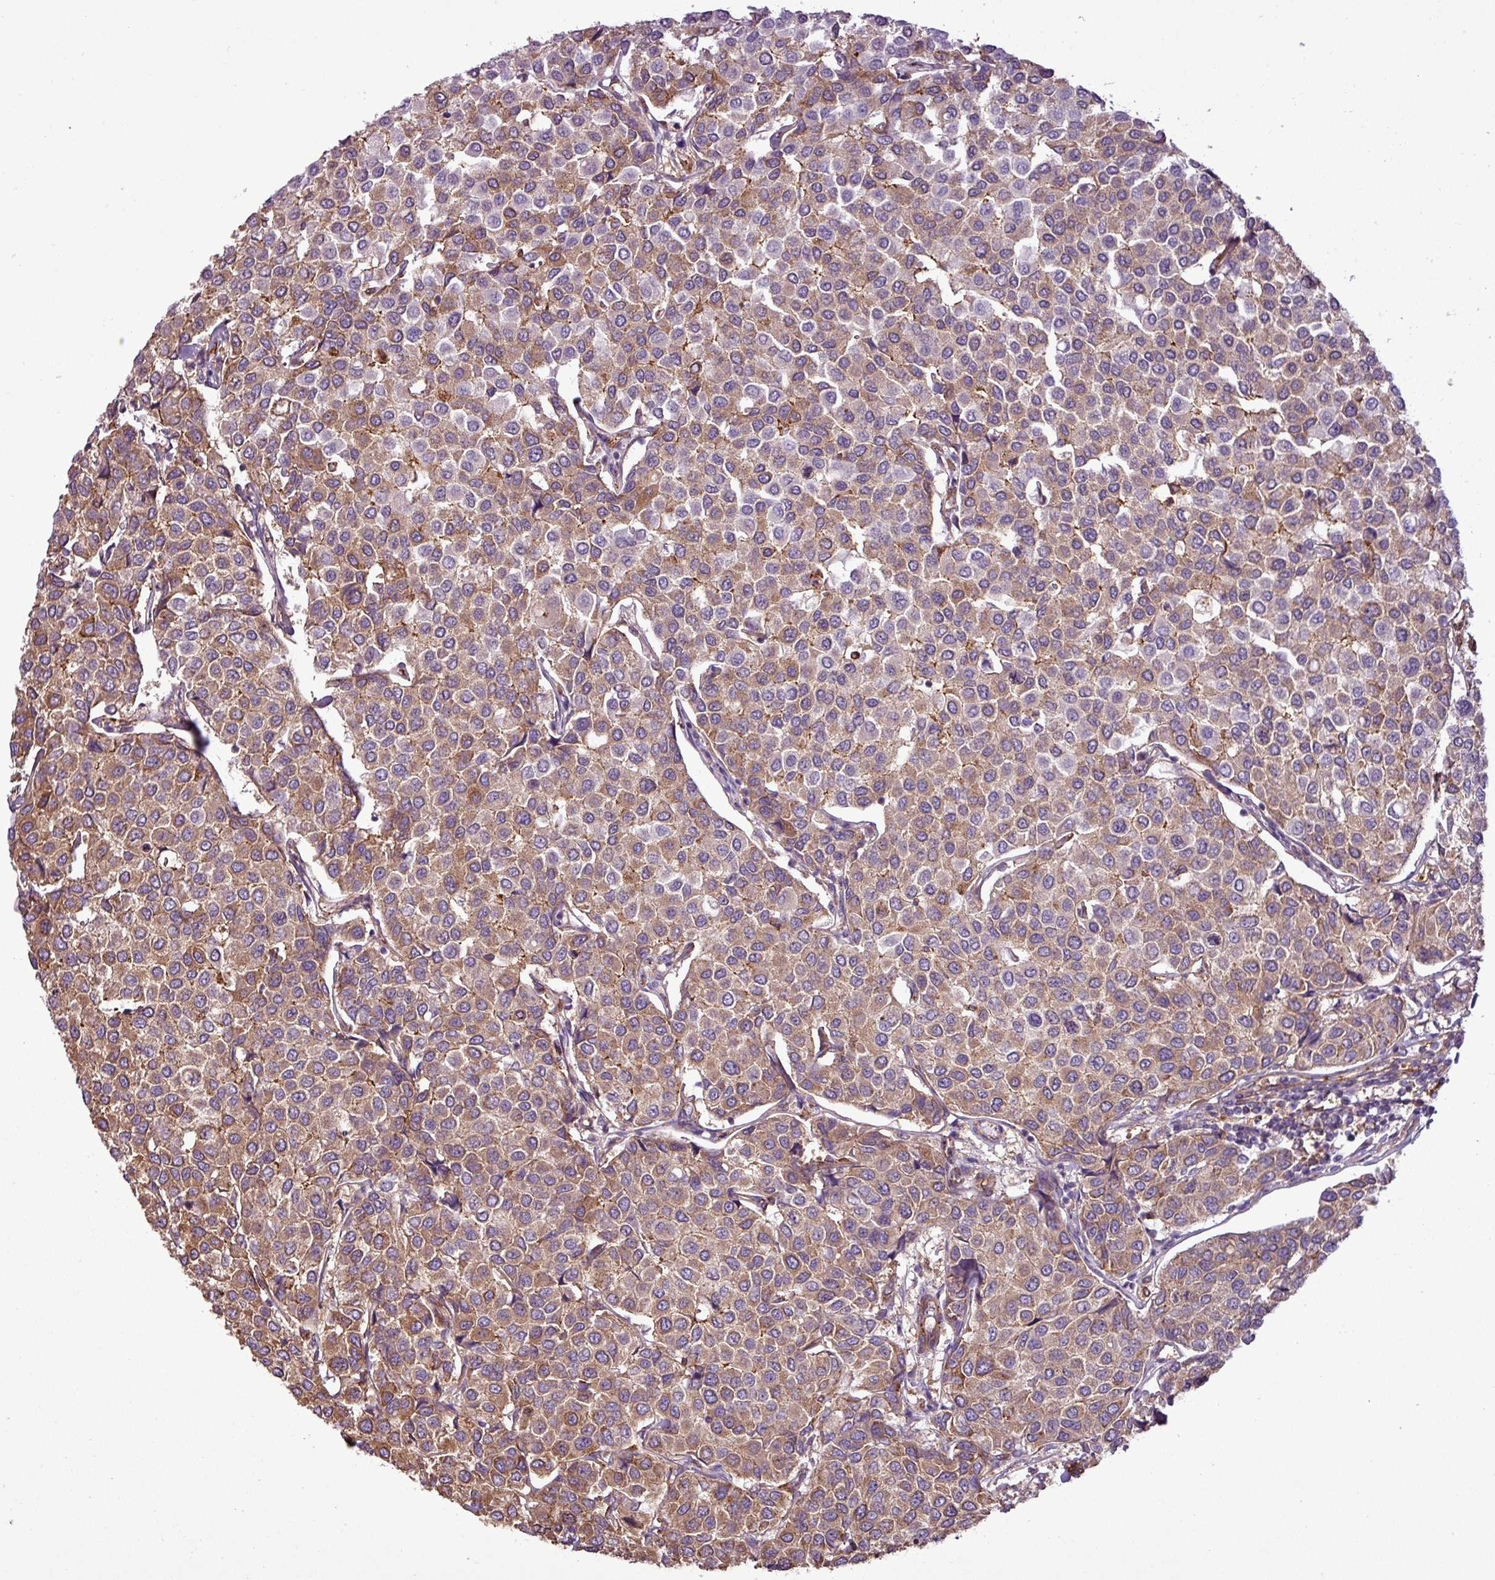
{"staining": {"intensity": "moderate", "quantity": ">75%", "location": "cytoplasmic/membranous"}, "tissue": "breast cancer", "cell_type": "Tumor cells", "image_type": "cancer", "snomed": [{"axis": "morphology", "description": "Duct carcinoma"}, {"axis": "topography", "description": "Breast"}], "caption": "Immunohistochemical staining of breast invasive ductal carcinoma demonstrates medium levels of moderate cytoplasmic/membranous expression in about >75% of tumor cells. (DAB = brown stain, brightfield microscopy at high magnification).", "gene": "PACSIN2", "patient": {"sex": "female", "age": 55}}